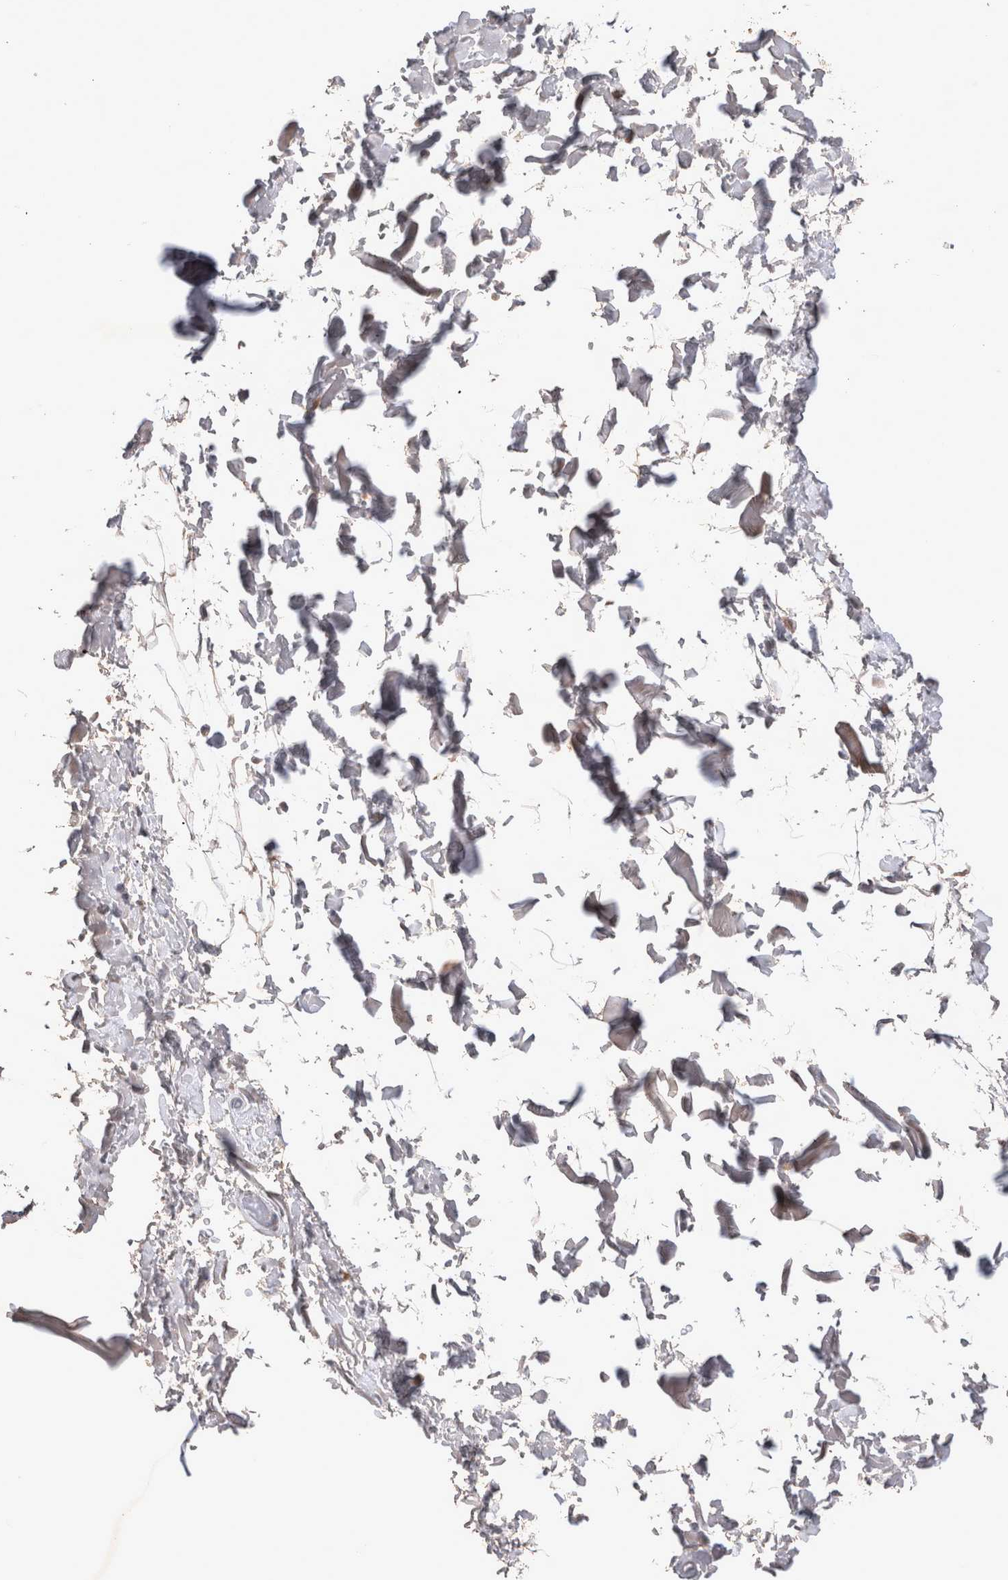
{"staining": {"intensity": "weak", "quantity": ">75%", "location": "cytoplasmic/membranous"}, "tissue": "soft tissue", "cell_type": "Fibroblasts", "image_type": "normal", "snomed": [{"axis": "morphology", "description": "Normal tissue, NOS"}, {"axis": "topography", "description": "Soft tissue"}], "caption": "Benign soft tissue shows weak cytoplasmic/membranous staining in about >75% of fibroblasts.", "gene": "SRD5A3", "patient": {"sex": "male", "age": 72}}